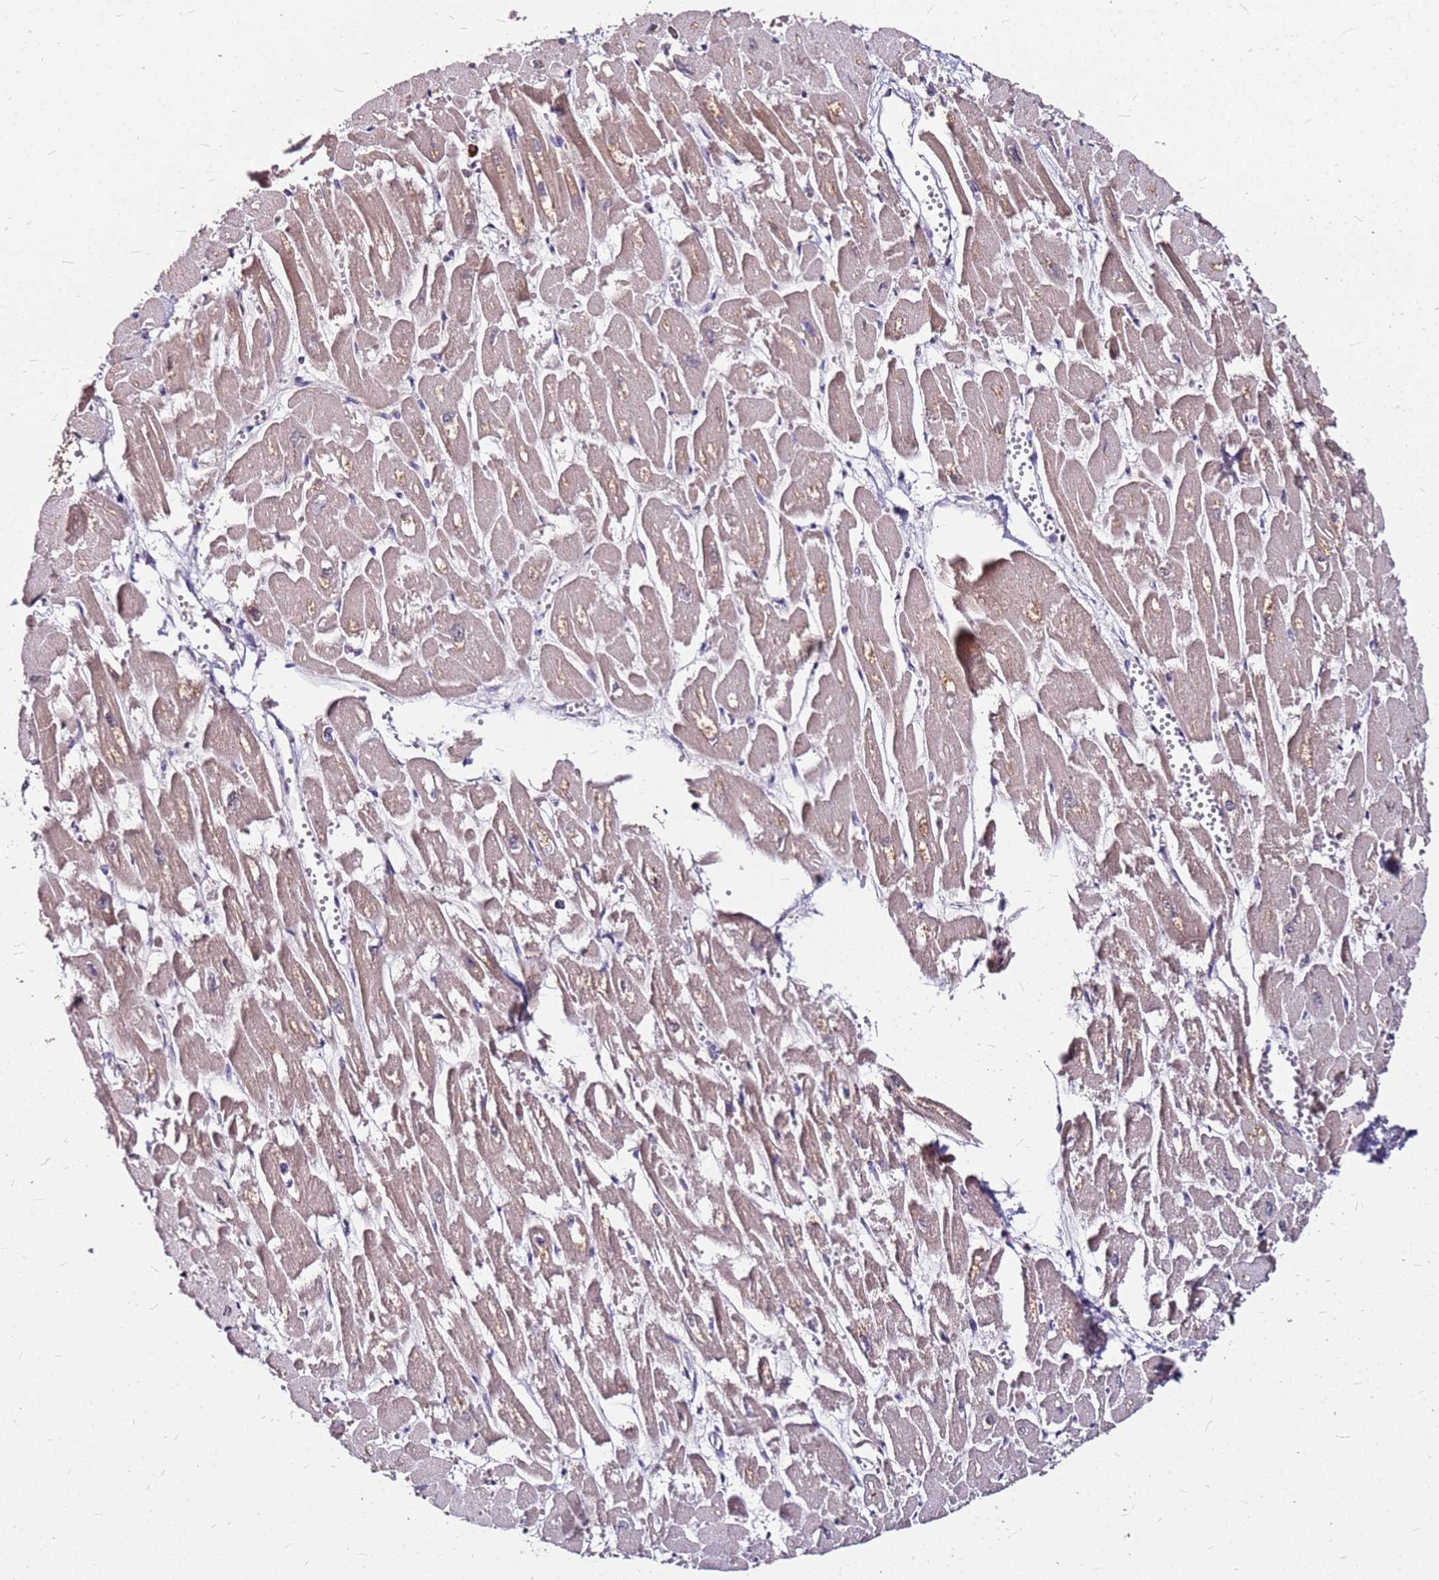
{"staining": {"intensity": "moderate", "quantity": "25%-75%", "location": "cytoplasmic/membranous"}, "tissue": "heart muscle", "cell_type": "Cardiomyocytes", "image_type": "normal", "snomed": [{"axis": "morphology", "description": "Normal tissue, NOS"}, {"axis": "topography", "description": "Heart"}], "caption": "Brown immunohistochemical staining in unremarkable heart muscle demonstrates moderate cytoplasmic/membranous expression in about 25%-75% of cardiomyocytes.", "gene": "DCDC2C", "patient": {"sex": "male", "age": 54}}